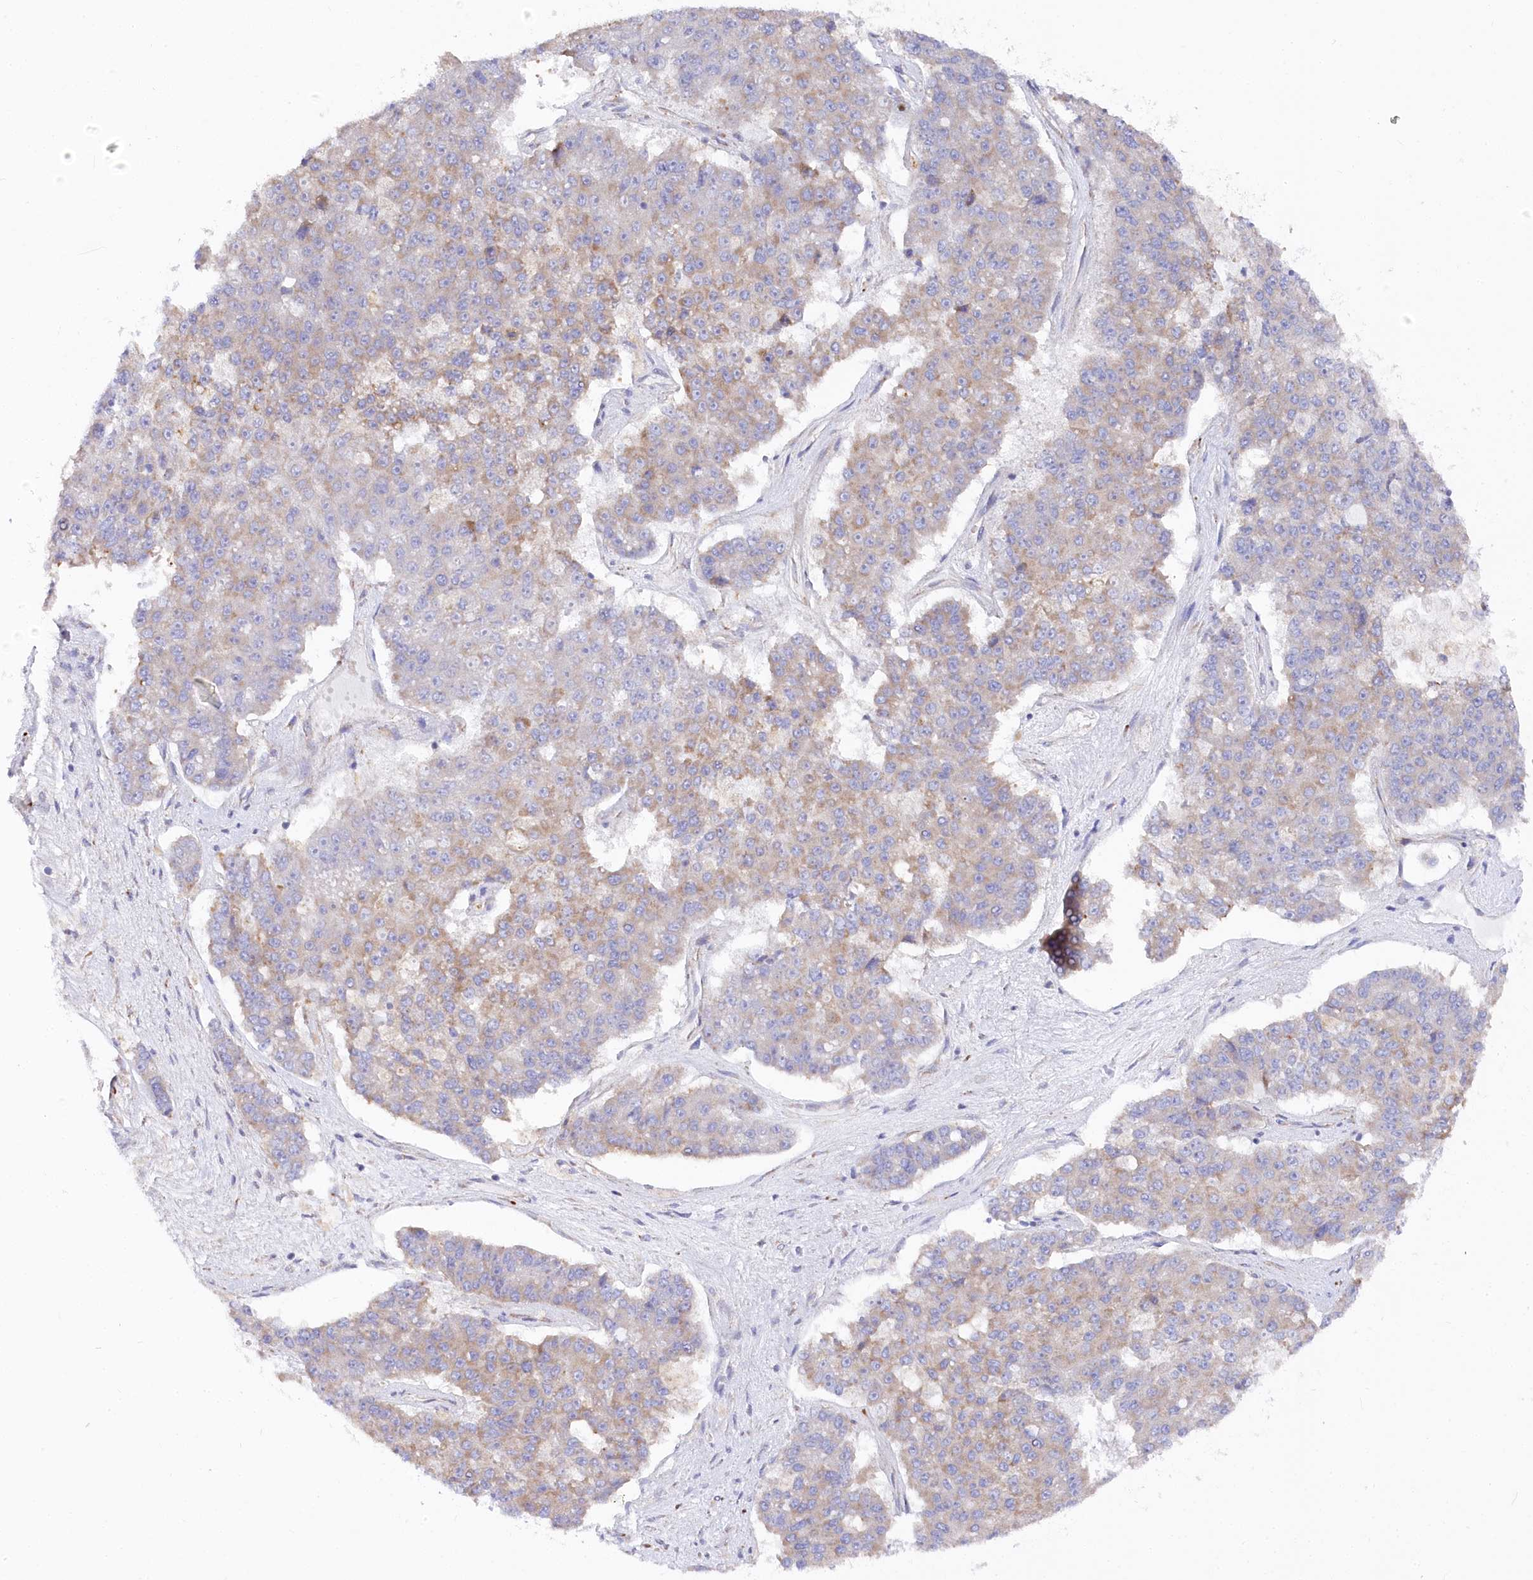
{"staining": {"intensity": "weak", "quantity": "25%-75%", "location": "cytoplasmic/membranous"}, "tissue": "pancreatic cancer", "cell_type": "Tumor cells", "image_type": "cancer", "snomed": [{"axis": "morphology", "description": "Adenocarcinoma, NOS"}, {"axis": "topography", "description": "Pancreas"}], "caption": "An image of human pancreatic adenocarcinoma stained for a protein shows weak cytoplasmic/membranous brown staining in tumor cells.", "gene": "POGLUT1", "patient": {"sex": "male", "age": 50}}